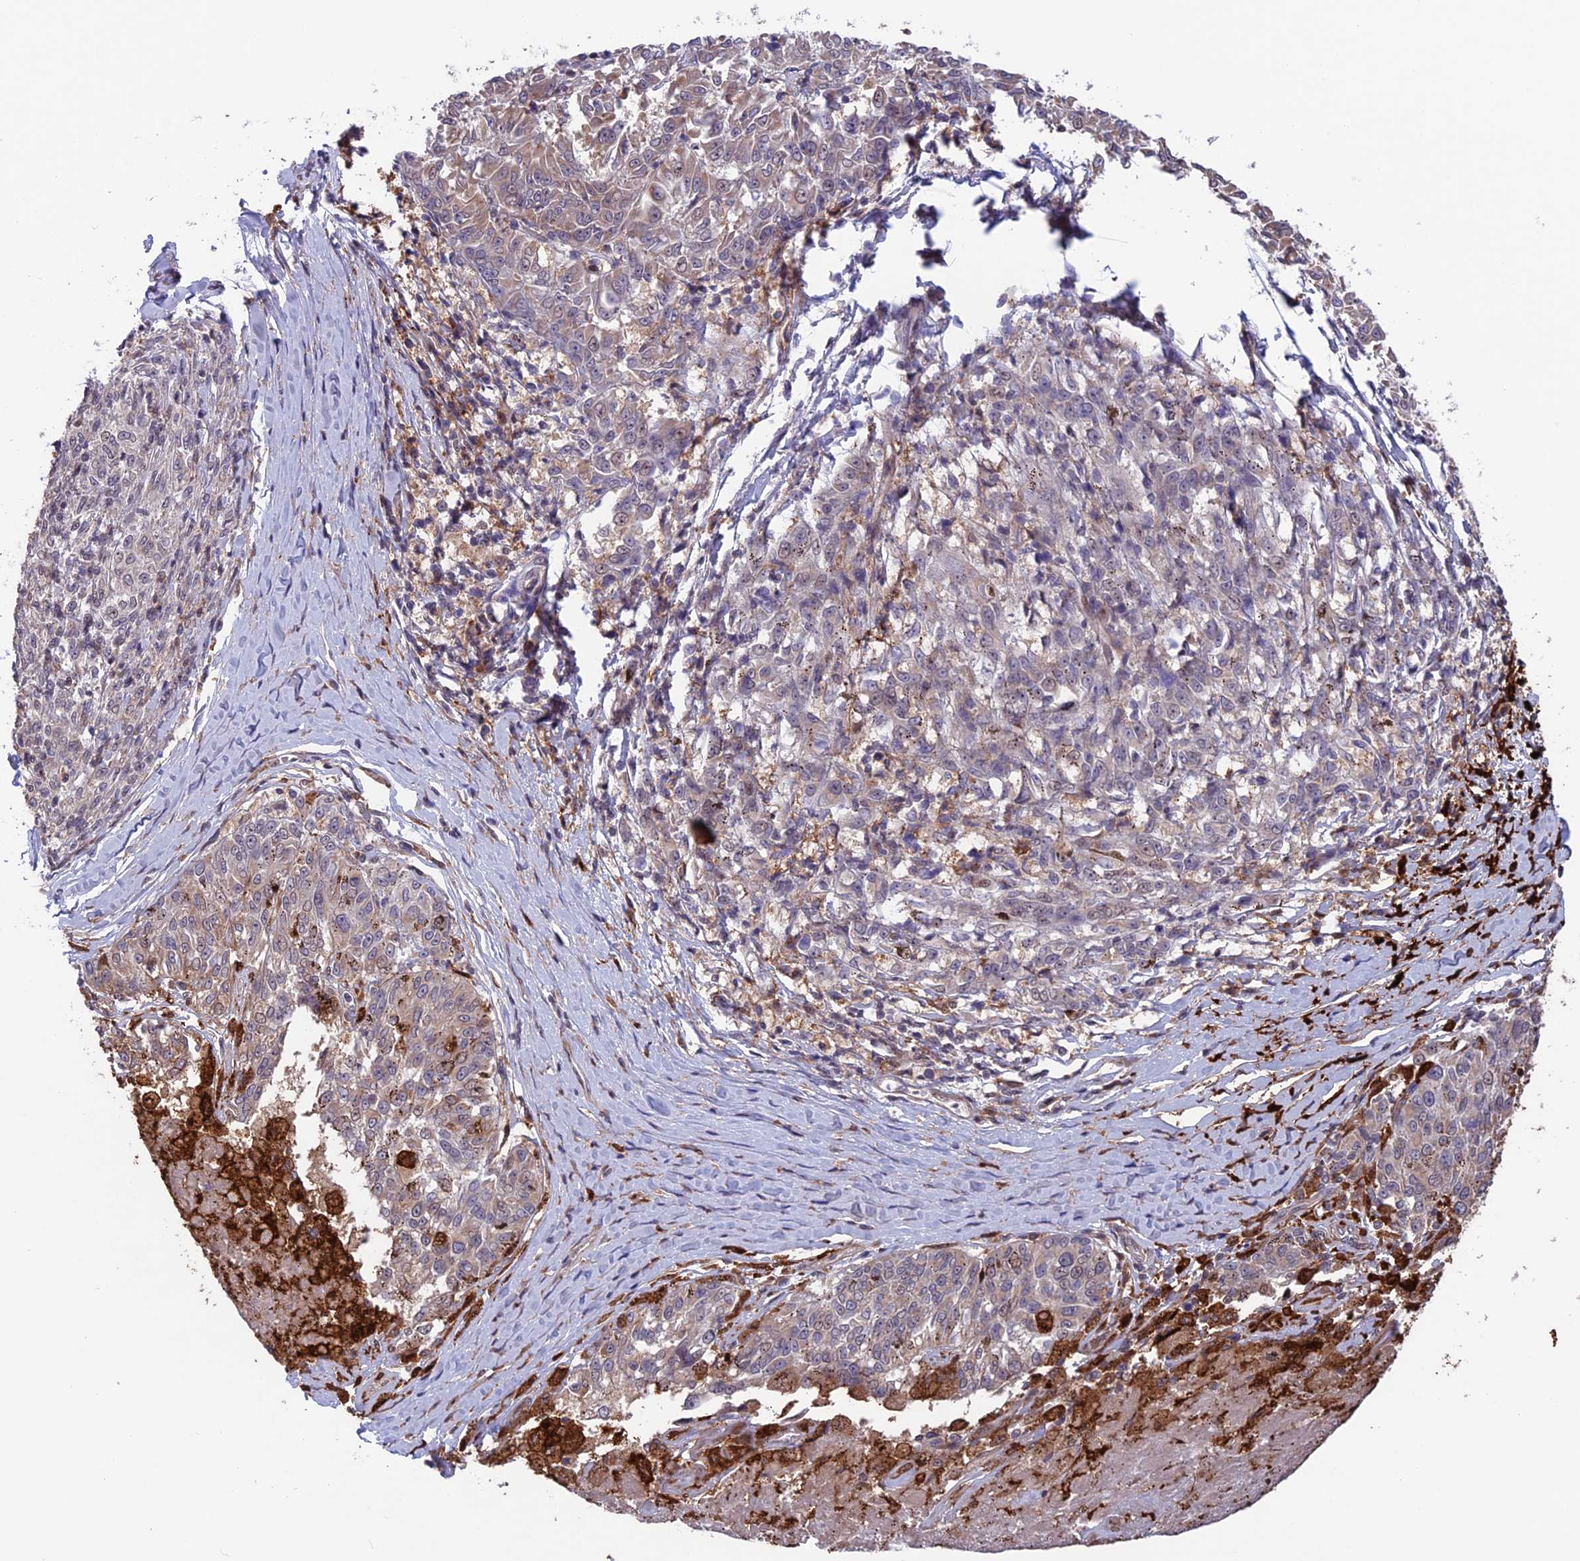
{"staining": {"intensity": "negative", "quantity": "none", "location": "none"}, "tissue": "melanoma", "cell_type": "Tumor cells", "image_type": "cancer", "snomed": [{"axis": "morphology", "description": "Malignant melanoma, NOS"}, {"axis": "topography", "description": "Skin"}], "caption": "IHC of melanoma reveals no staining in tumor cells.", "gene": "MAST2", "patient": {"sex": "female", "age": 72}}